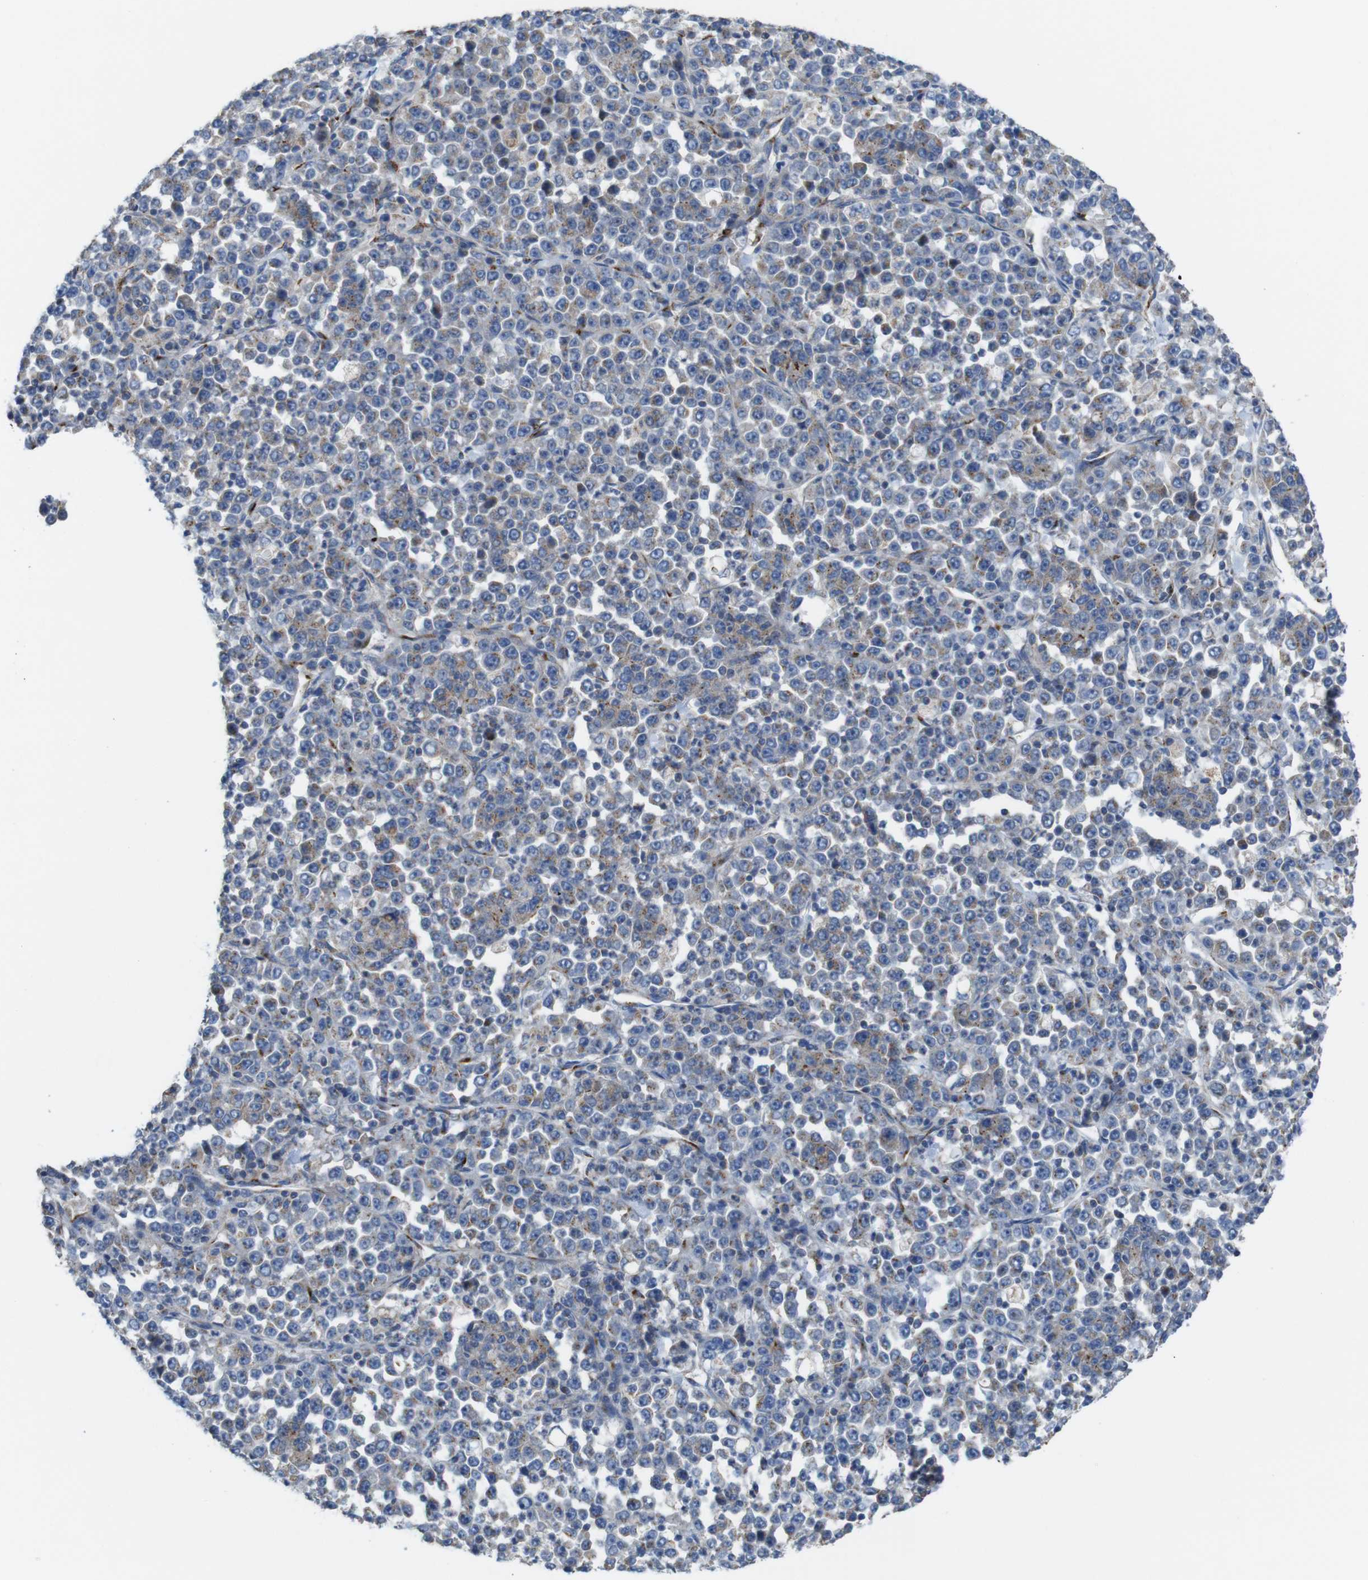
{"staining": {"intensity": "moderate", "quantity": "25%-75%", "location": "cytoplasmic/membranous"}, "tissue": "stomach cancer", "cell_type": "Tumor cells", "image_type": "cancer", "snomed": [{"axis": "morphology", "description": "Normal tissue, NOS"}, {"axis": "morphology", "description": "Adenocarcinoma, NOS"}, {"axis": "topography", "description": "Stomach, upper"}, {"axis": "topography", "description": "Stomach"}], "caption": "Immunohistochemical staining of human stomach cancer (adenocarcinoma) reveals moderate cytoplasmic/membranous protein expression in approximately 25%-75% of tumor cells. The staining was performed using DAB (3,3'-diaminobenzidine), with brown indicating positive protein expression. Nuclei are stained blue with hematoxylin.", "gene": "EFCAB14", "patient": {"sex": "male", "age": 59}}